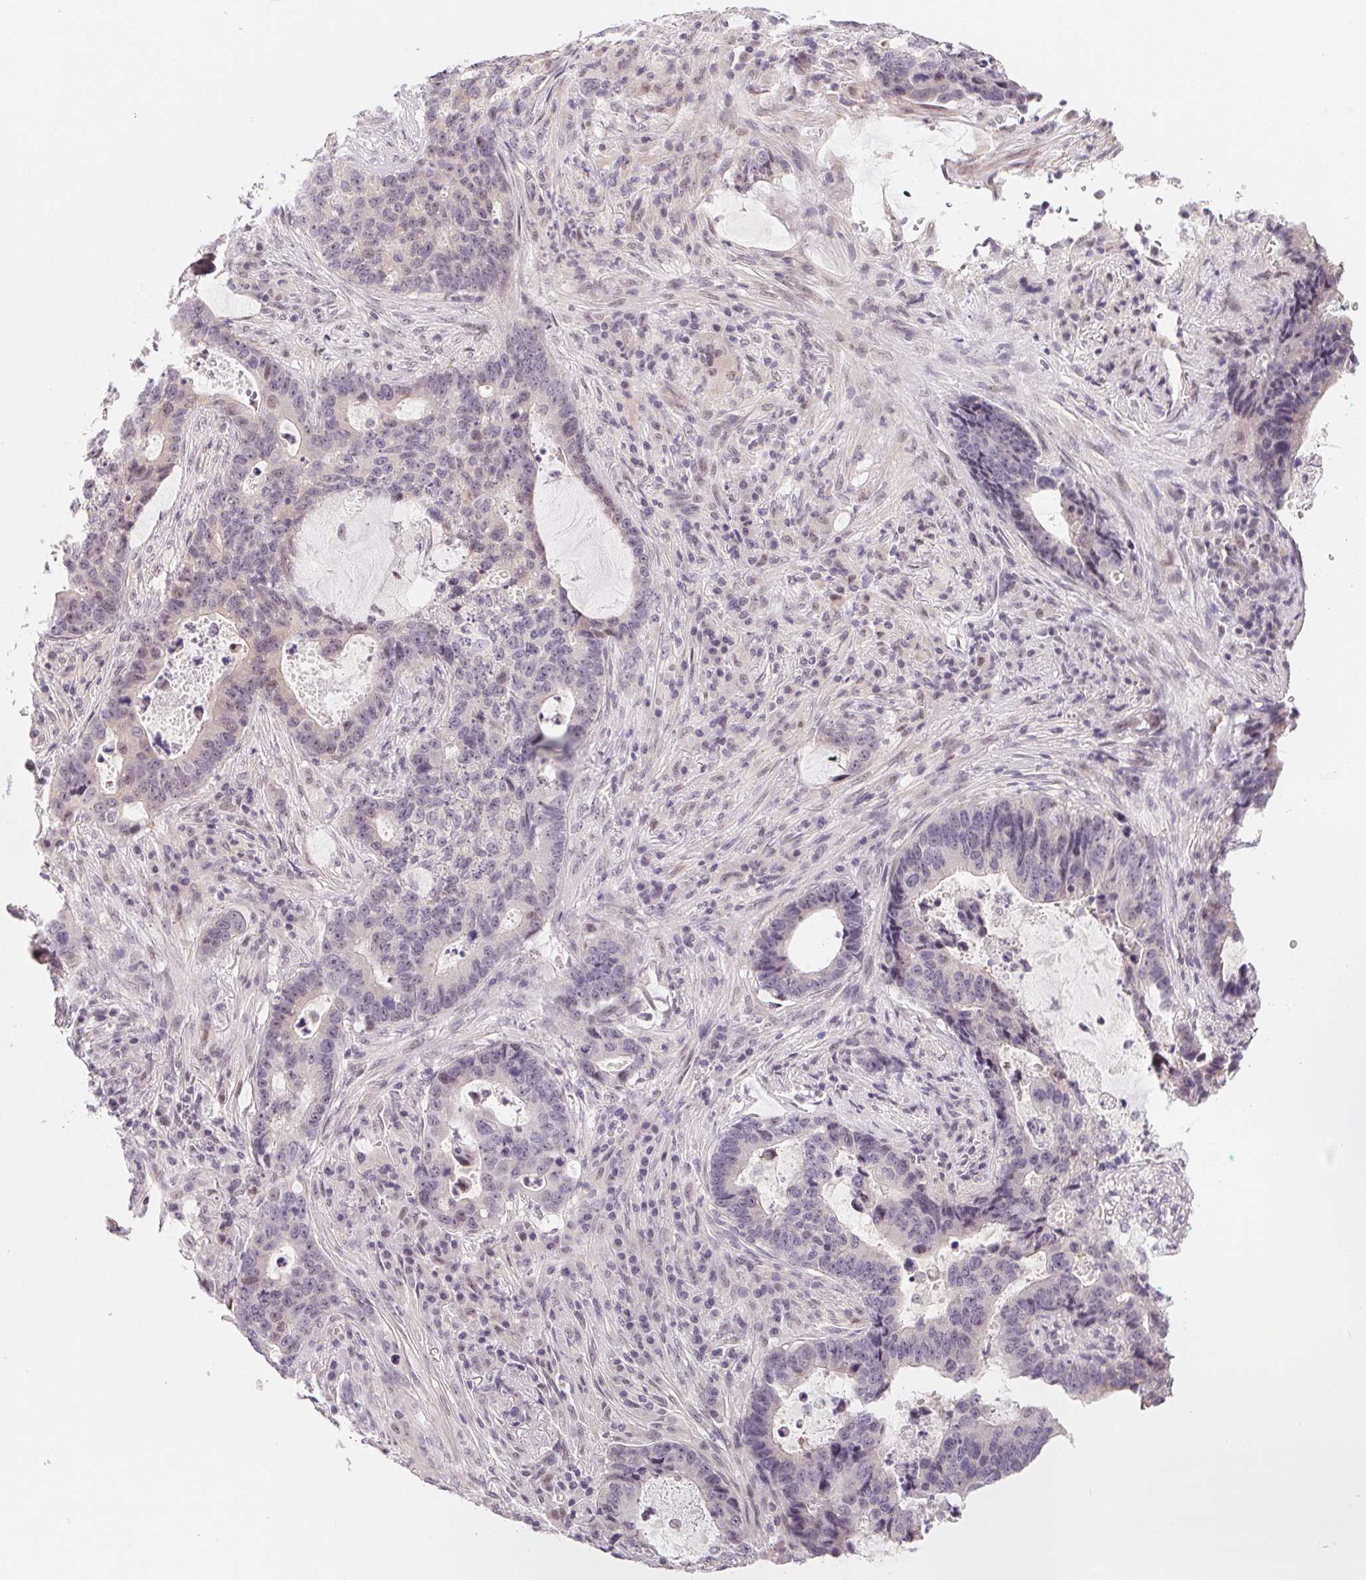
{"staining": {"intensity": "negative", "quantity": "none", "location": "none"}, "tissue": "lung cancer", "cell_type": "Tumor cells", "image_type": "cancer", "snomed": [{"axis": "morphology", "description": "Aneuploidy"}, {"axis": "morphology", "description": "Adenocarcinoma, NOS"}, {"axis": "morphology", "description": "Adenocarcinoma primary or metastatic"}, {"axis": "topography", "description": "Lung"}], "caption": "Tumor cells show no significant protein staining in lung adenocarcinoma. (DAB IHC with hematoxylin counter stain).", "gene": "LCA5L", "patient": {"sex": "female", "age": 75}}